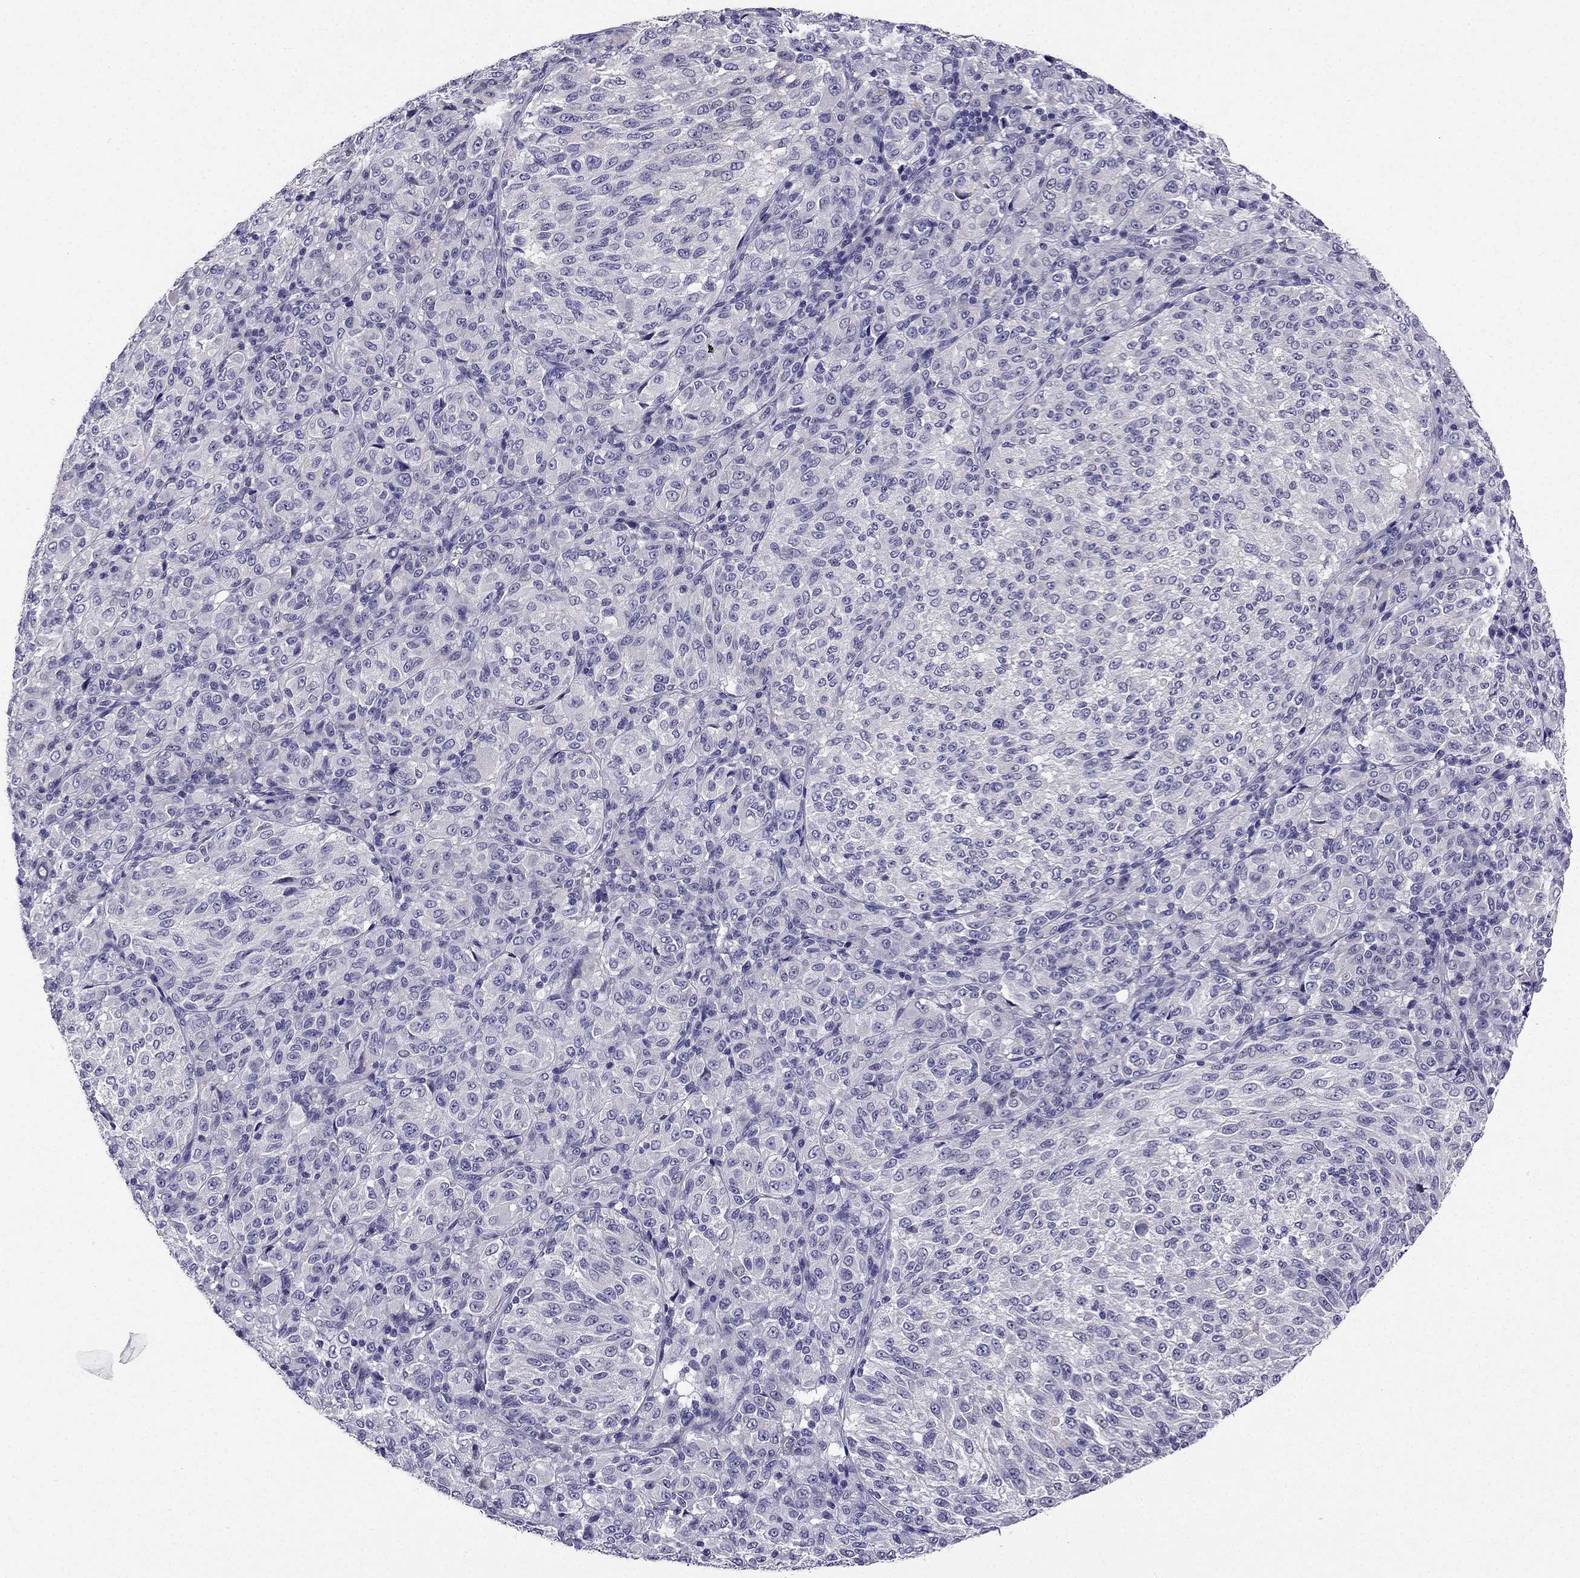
{"staining": {"intensity": "negative", "quantity": "none", "location": "none"}, "tissue": "melanoma", "cell_type": "Tumor cells", "image_type": "cancer", "snomed": [{"axis": "morphology", "description": "Malignant melanoma, Metastatic site"}, {"axis": "topography", "description": "Brain"}], "caption": "Immunohistochemistry of melanoma reveals no staining in tumor cells.", "gene": "KCNJ10", "patient": {"sex": "female", "age": 56}}